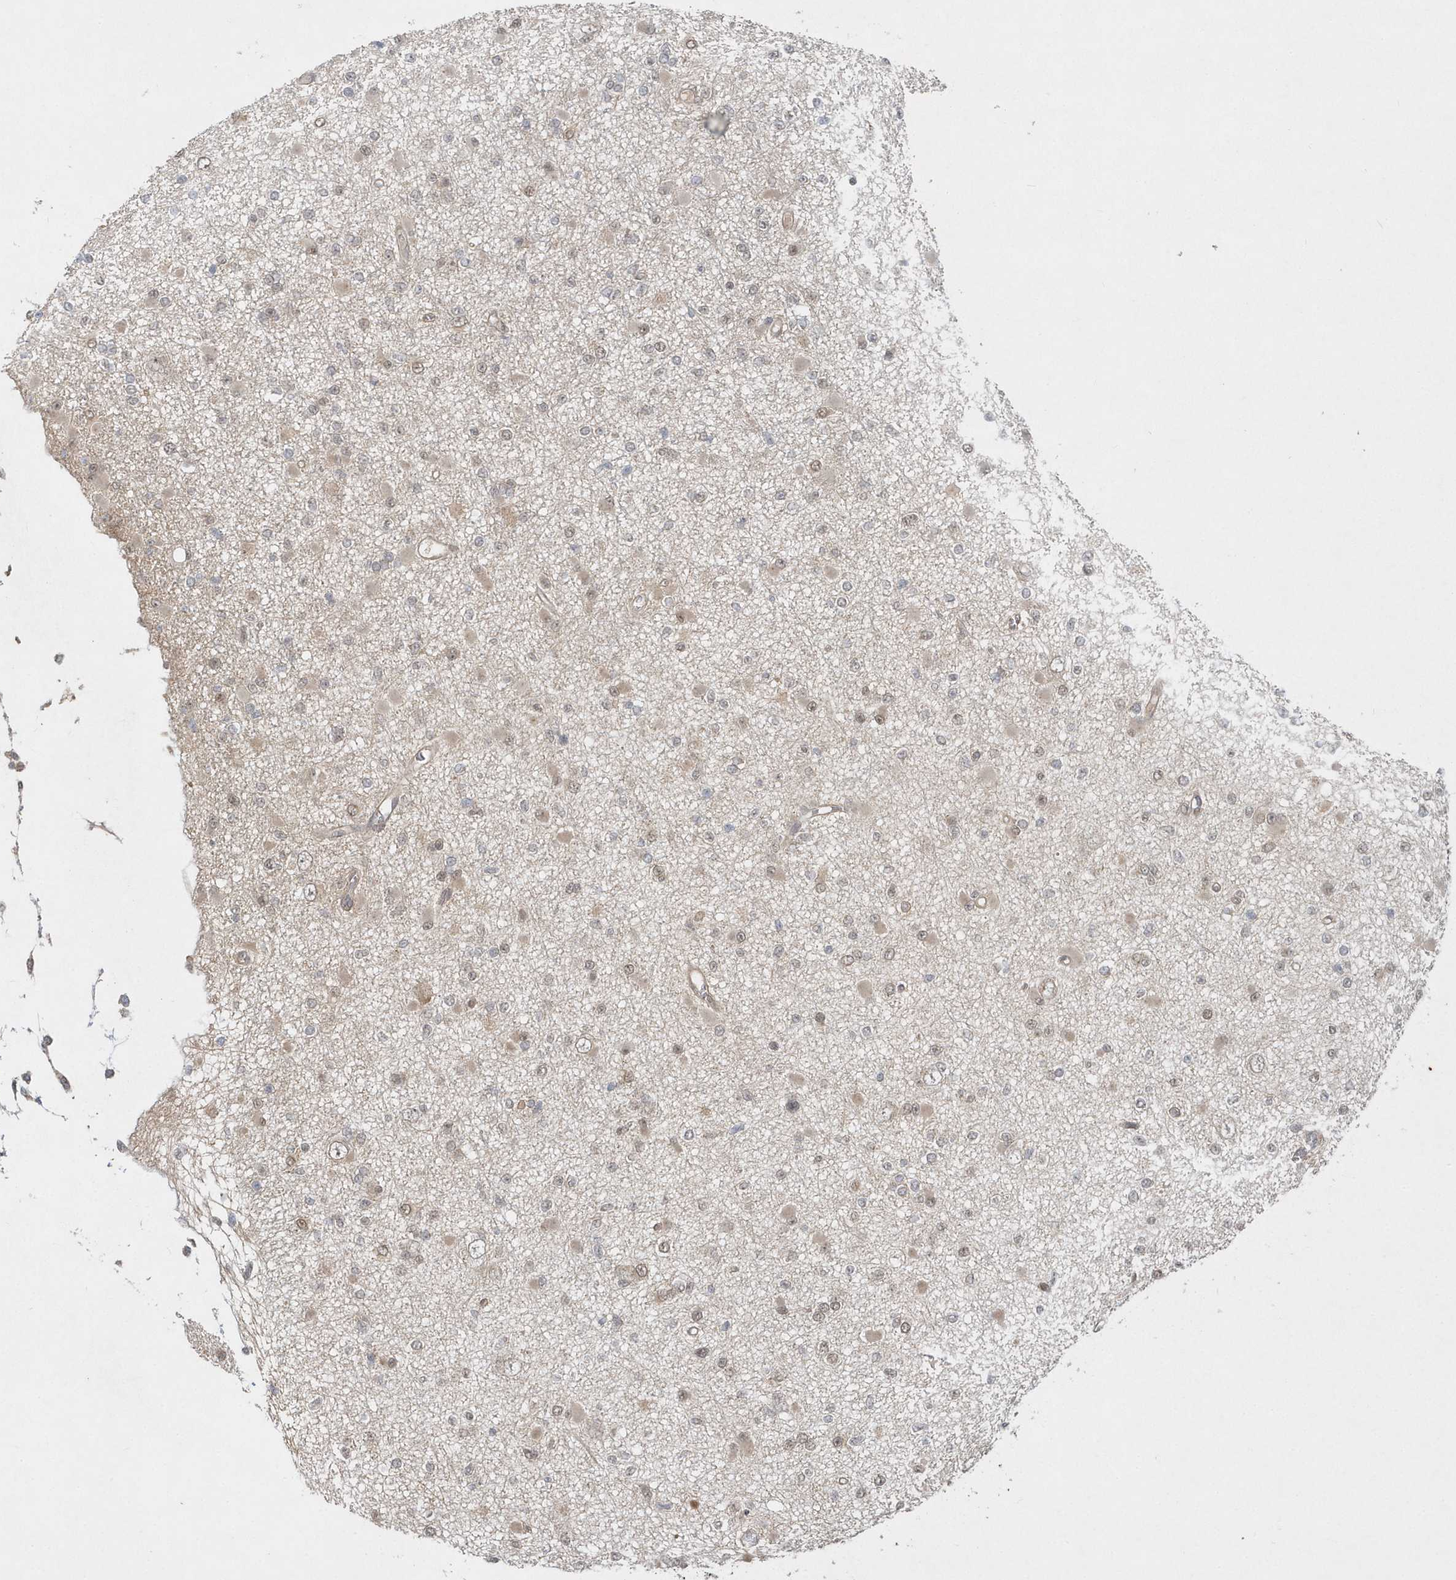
{"staining": {"intensity": "weak", "quantity": "25%-75%", "location": "nuclear"}, "tissue": "glioma", "cell_type": "Tumor cells", "image_type": "cancer", "snomed": [{"axis": "morphology", "description": "Glioma, malignant, Low grade"}, {"axis": "topography", "description": "Brain"}], "caption": "Malignant glioma (low-grade) stained with immunohistochemistry demonstrates weak nuclear expression in about 25%-75% of tumor cells.", "gene": "MXI1", "patient": {"sex": "female", "age": 22}}